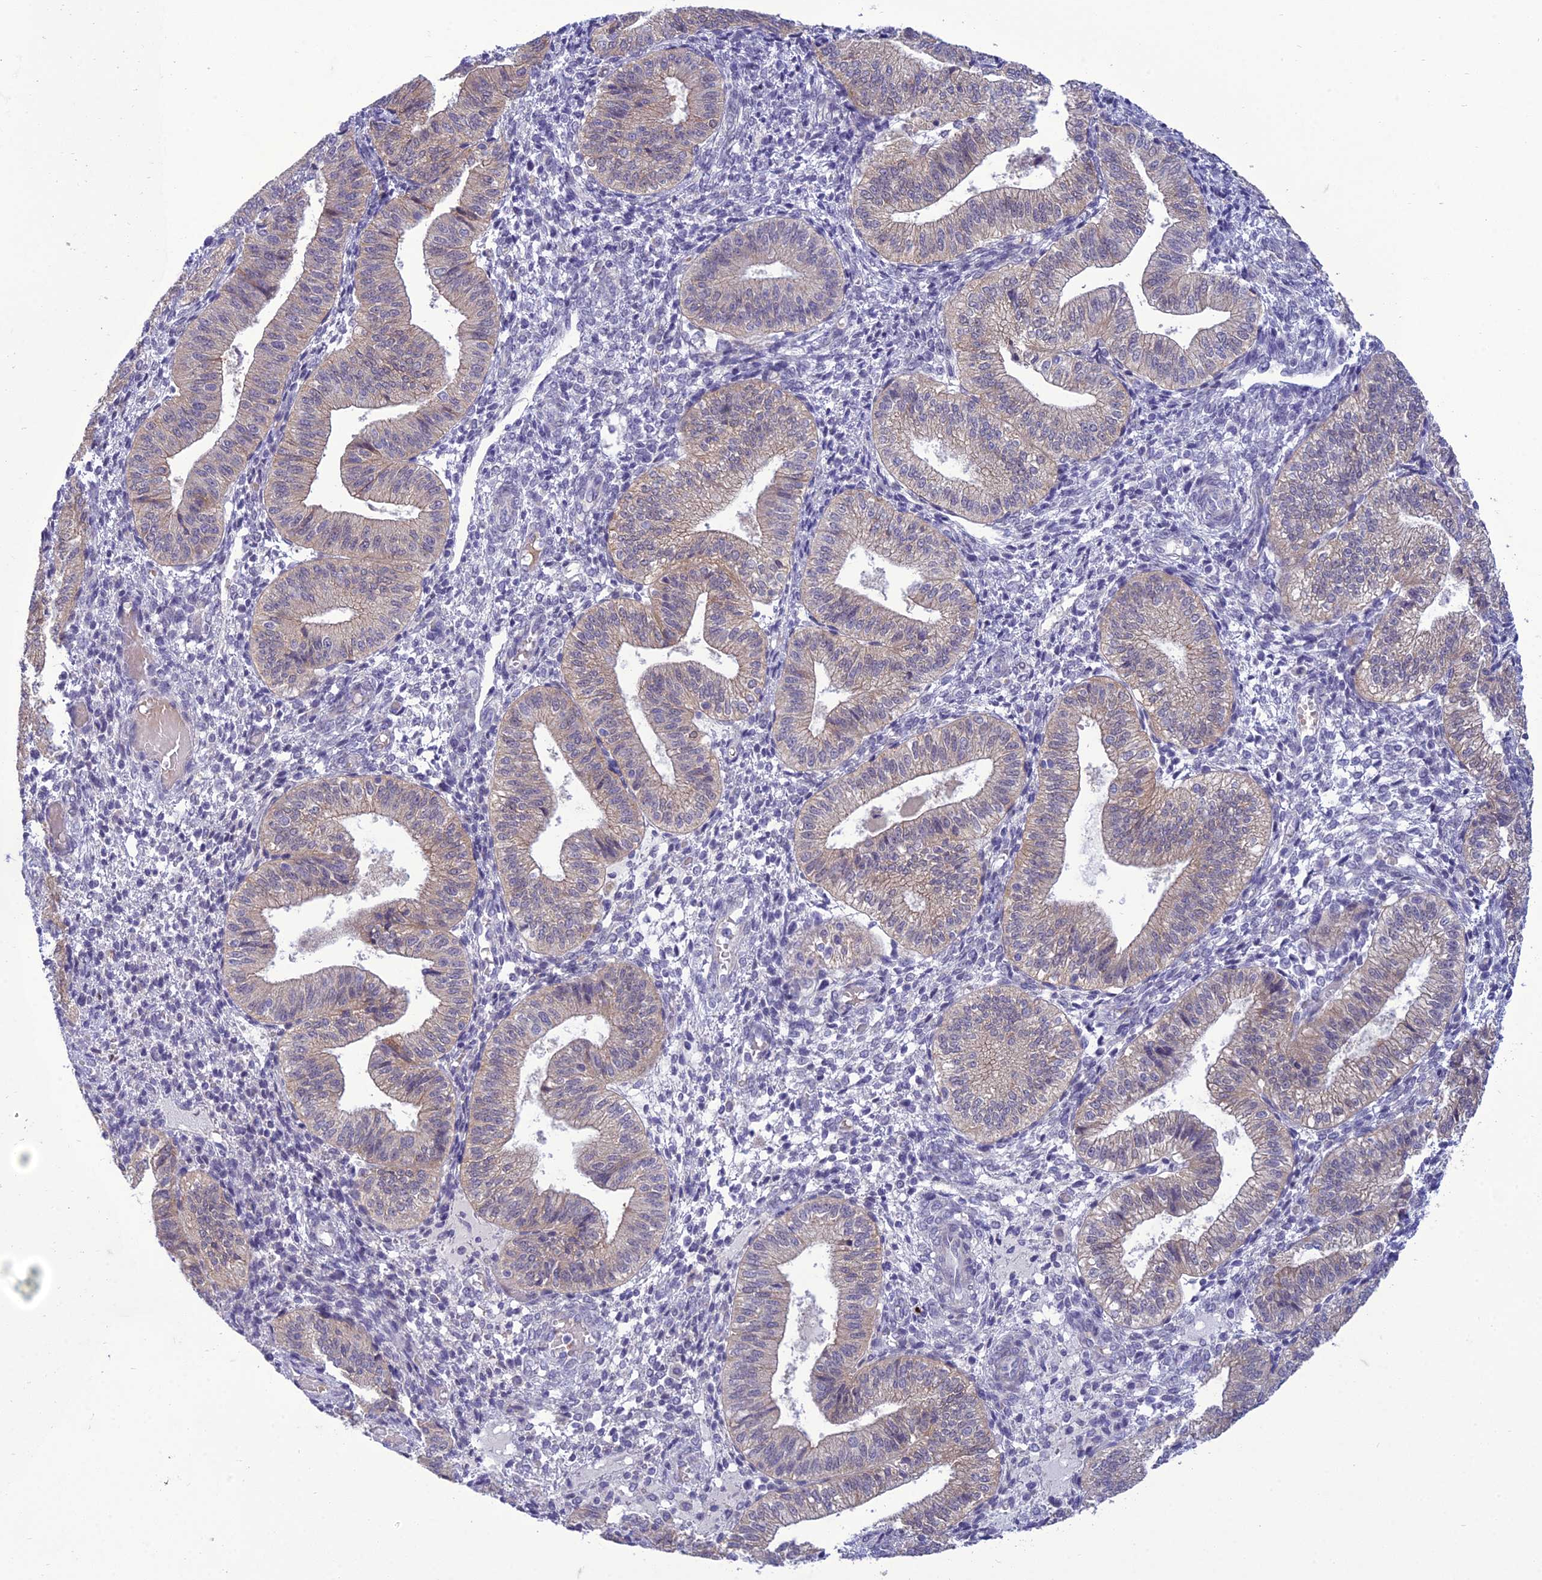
{"staining": {"intensity": "negative", "quantity": "none", "location": "none"}, "tissue": "endometrium", "cell_type": "Cells in endometrial stroma", "image_type": "normal", "snomed": [{"axis": "morphology", "description": "Normal tissue, NOS"}, {"axis": "topography", "description": "Endometrium"}], "caption": "Histopathology image shows no protein positivity in cells in endometrial stroma of normal endometrium. (Immunohistochemistry (ihc), brightfield microscopy, high magnification).", "gene": "ANKS4B", "patient": {"sex": "female", "age": 34}}